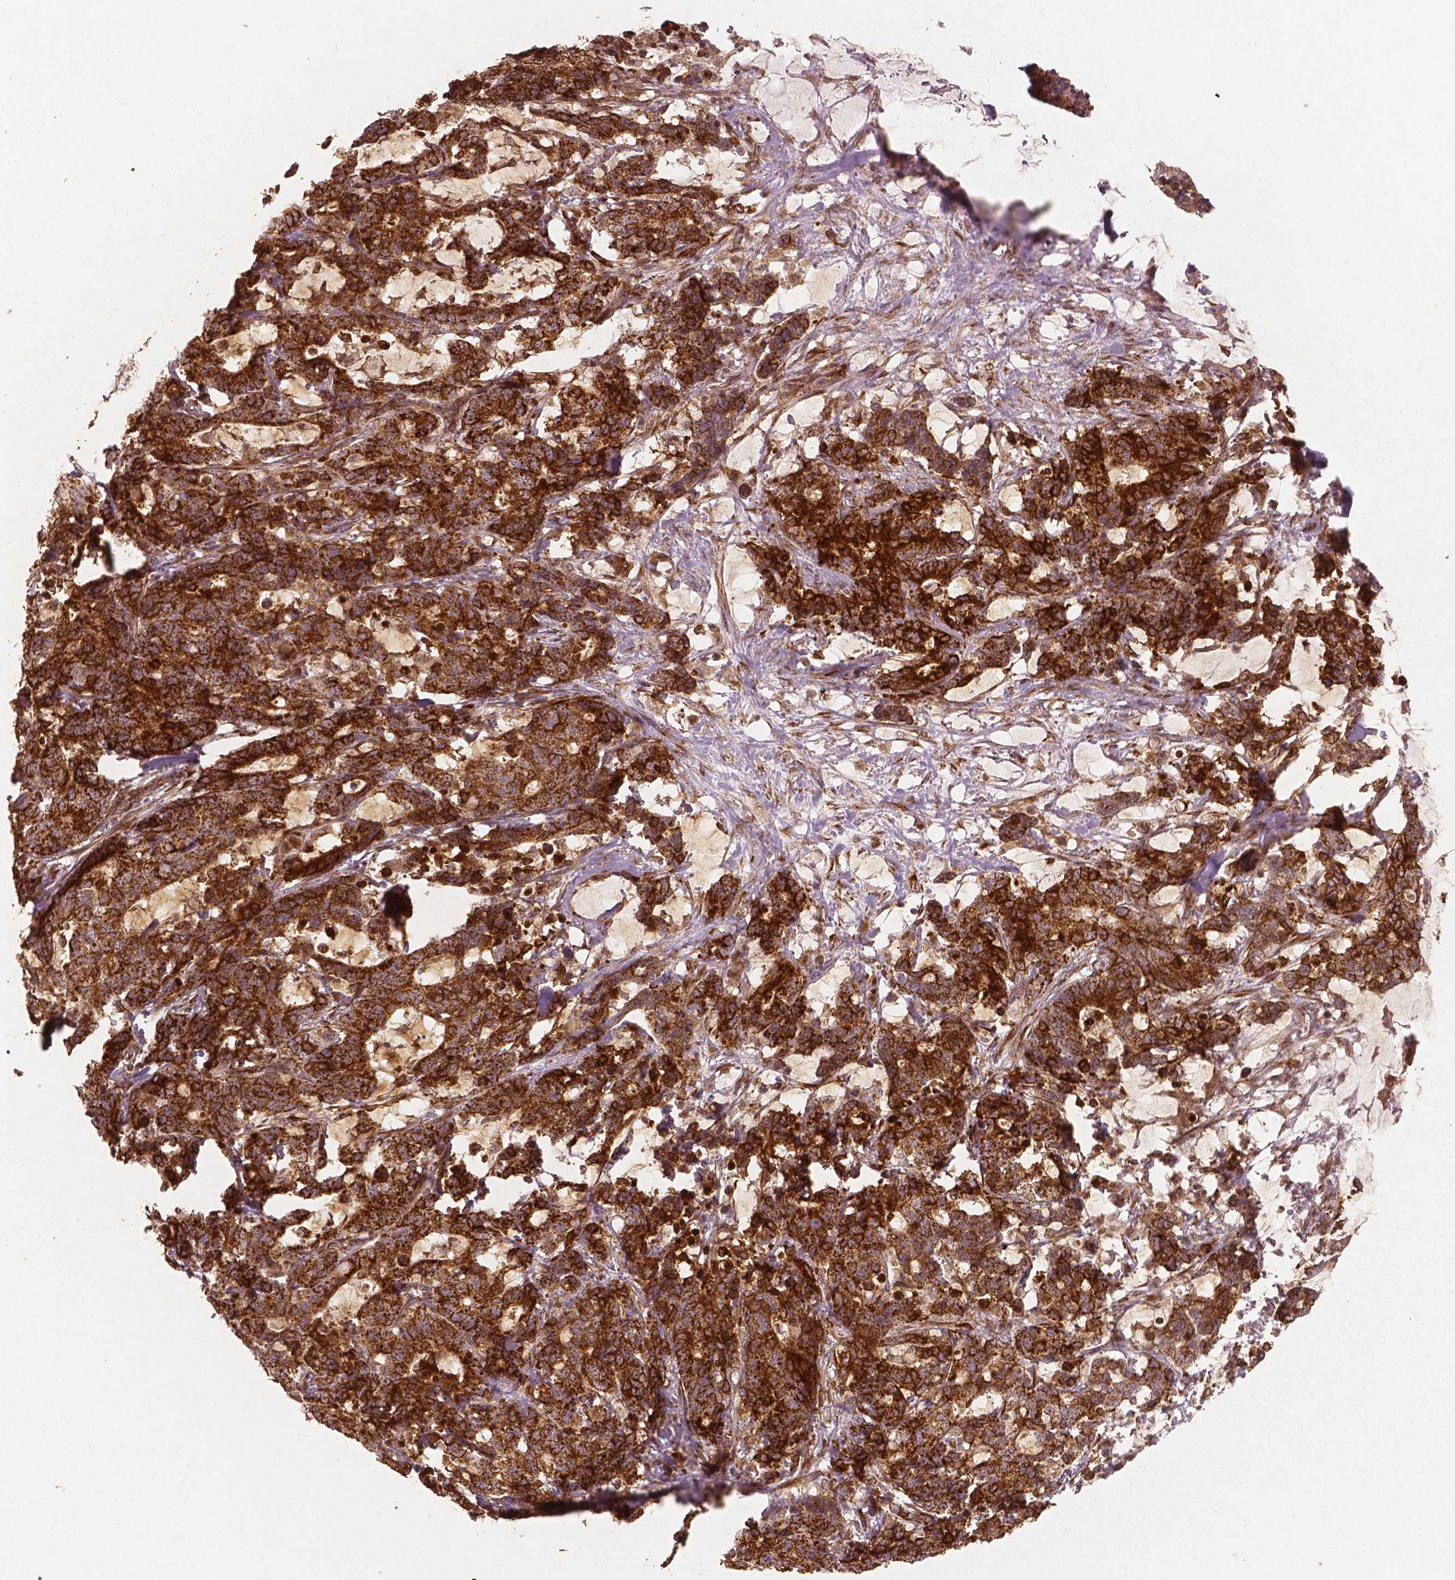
{"staining": {"intensity": "strong", "quantity": ">75%", "location": "cytoplasmic/membranous"}, "tissue": "stomach cancer", "cell_type": "Tumor cells", "image_type": "cancer", "snomed": [{"axis": "morphology", "description": "Normal tissue, NOS"}, {"axis": "morphology", "description": "Adenocarcinoma, NOS"}, {"axis": "topography", "description": "Stomach"}], "caption": "About >75% of tumor cells in stomach cancer demonstrate strong cytoplasmic/membranous protein expression as visualized by brown immunohistochemical staining.", "gene": "PGAM5", "patient": {"sex": "female", "age": 64}}